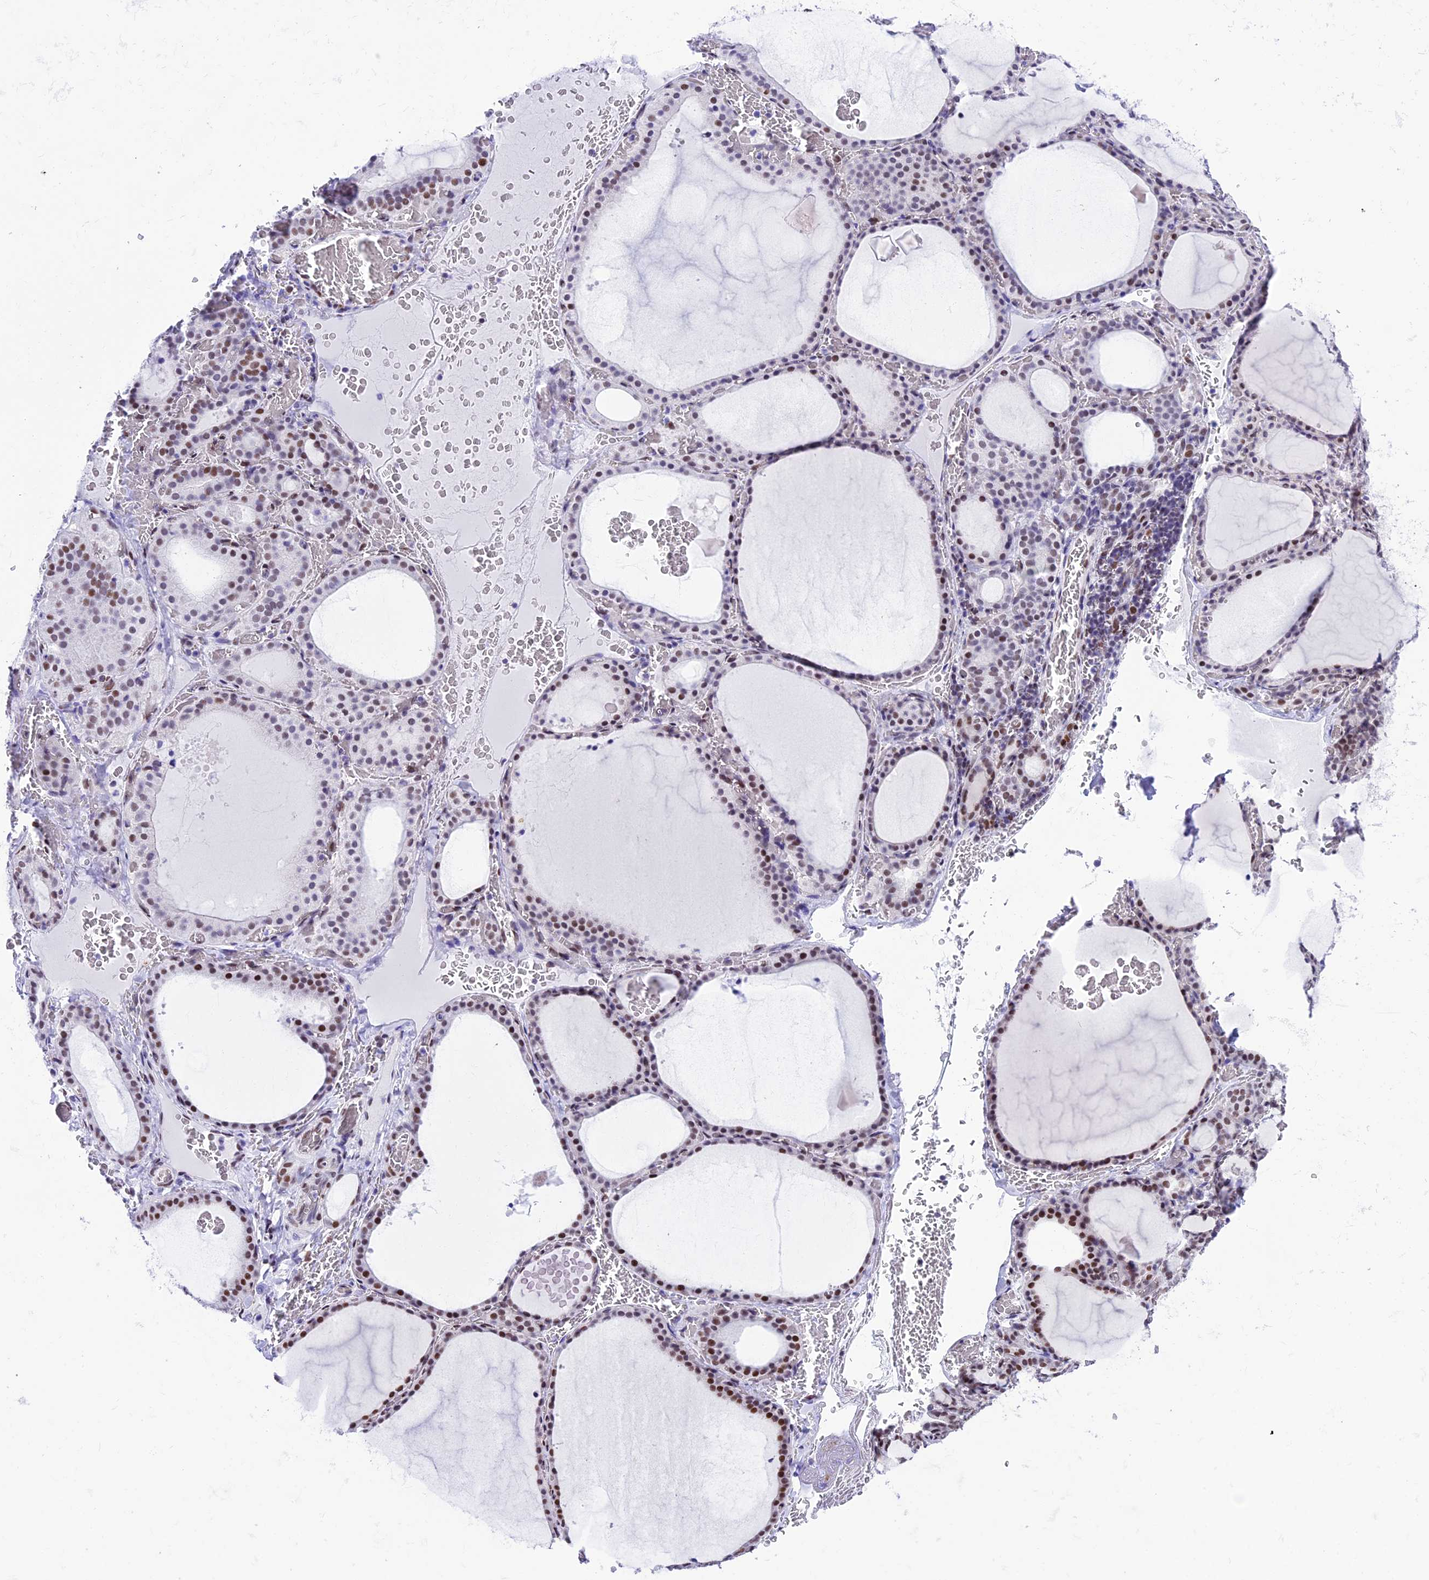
{"staining": {"intensity": "moderate", "quantity": "<25%", "location": "nuclear"}, "tissue": "thyroid gland", "cell_type": "Glandular cells", "image_type": "normal", "snomed": [{"axis": "morphology", "description": "Normal tissue, NOS"}, {"axis": "topography", "description": "Thyroid gland"}], "caption": "The photomicrograph demonstrates a brown stain indicating the presence of a protein in the nuclear of glandular cells in thyroid gland. (IHC, brightfield microscopy, high magnification).", "gene": "RPS6KB1", "patient": {"sex": "female", "age": 39}}